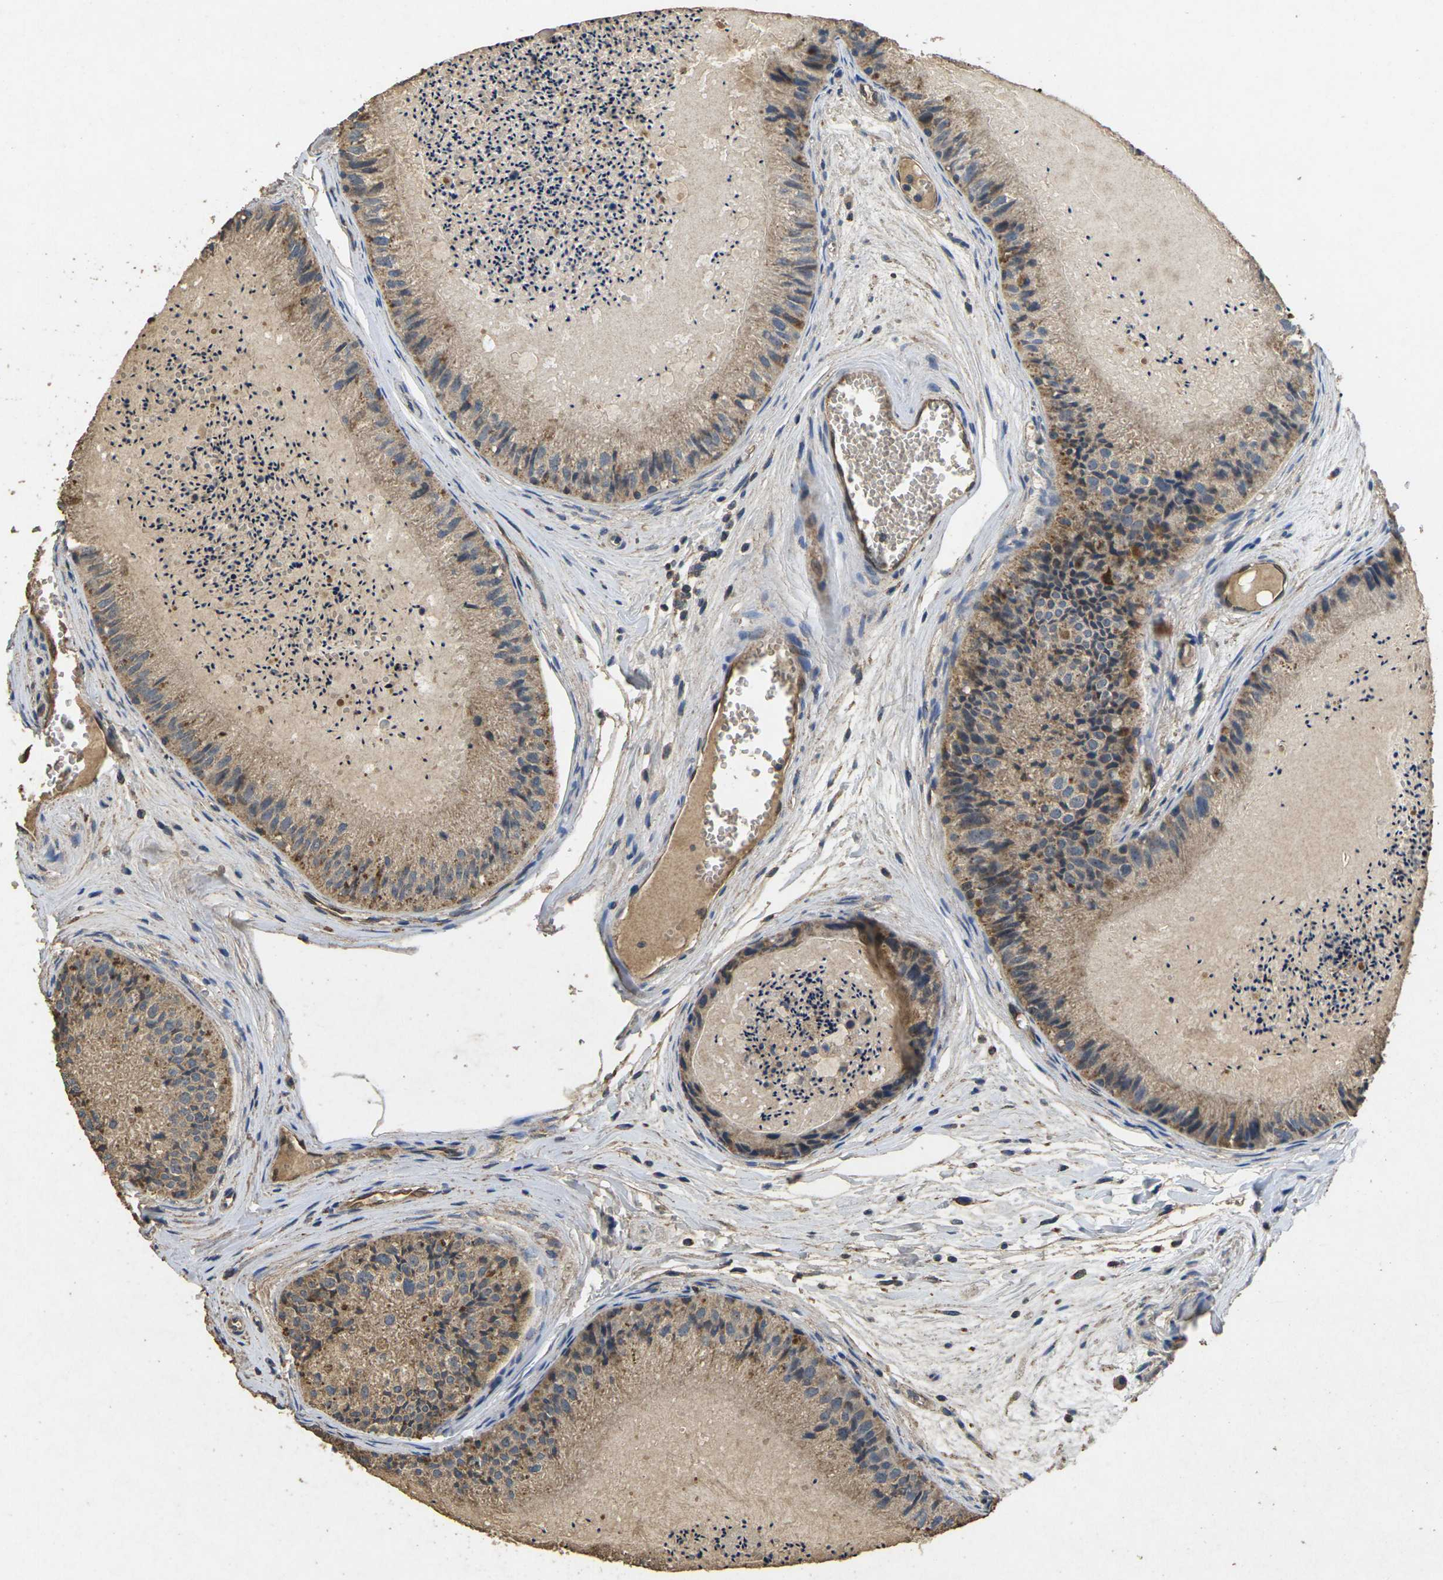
{"staining": {"intensity": "moderate", "quantity": ">75%", "location": "cytoplasmic/membranous"}, "tissue": "epididymis", "cell_type": "Glandular cells", "image_type": "normal", "snomed": [{"axis": "morphology", "description": "Normal tissue, NOS"}, {"axis": "topography", "description": "Epididymis"}], "caption": "Epididymis stained with DAB (3,3'-diaminobenzidine) IHC shows medium levels of moderate cytoplasmic/membranous expression in about >75% of glandular cells. (IHC, brightfield microscopy, high magnification).", "gene": "MAPK11", "patient": {"sex": "male", "age": 31}}